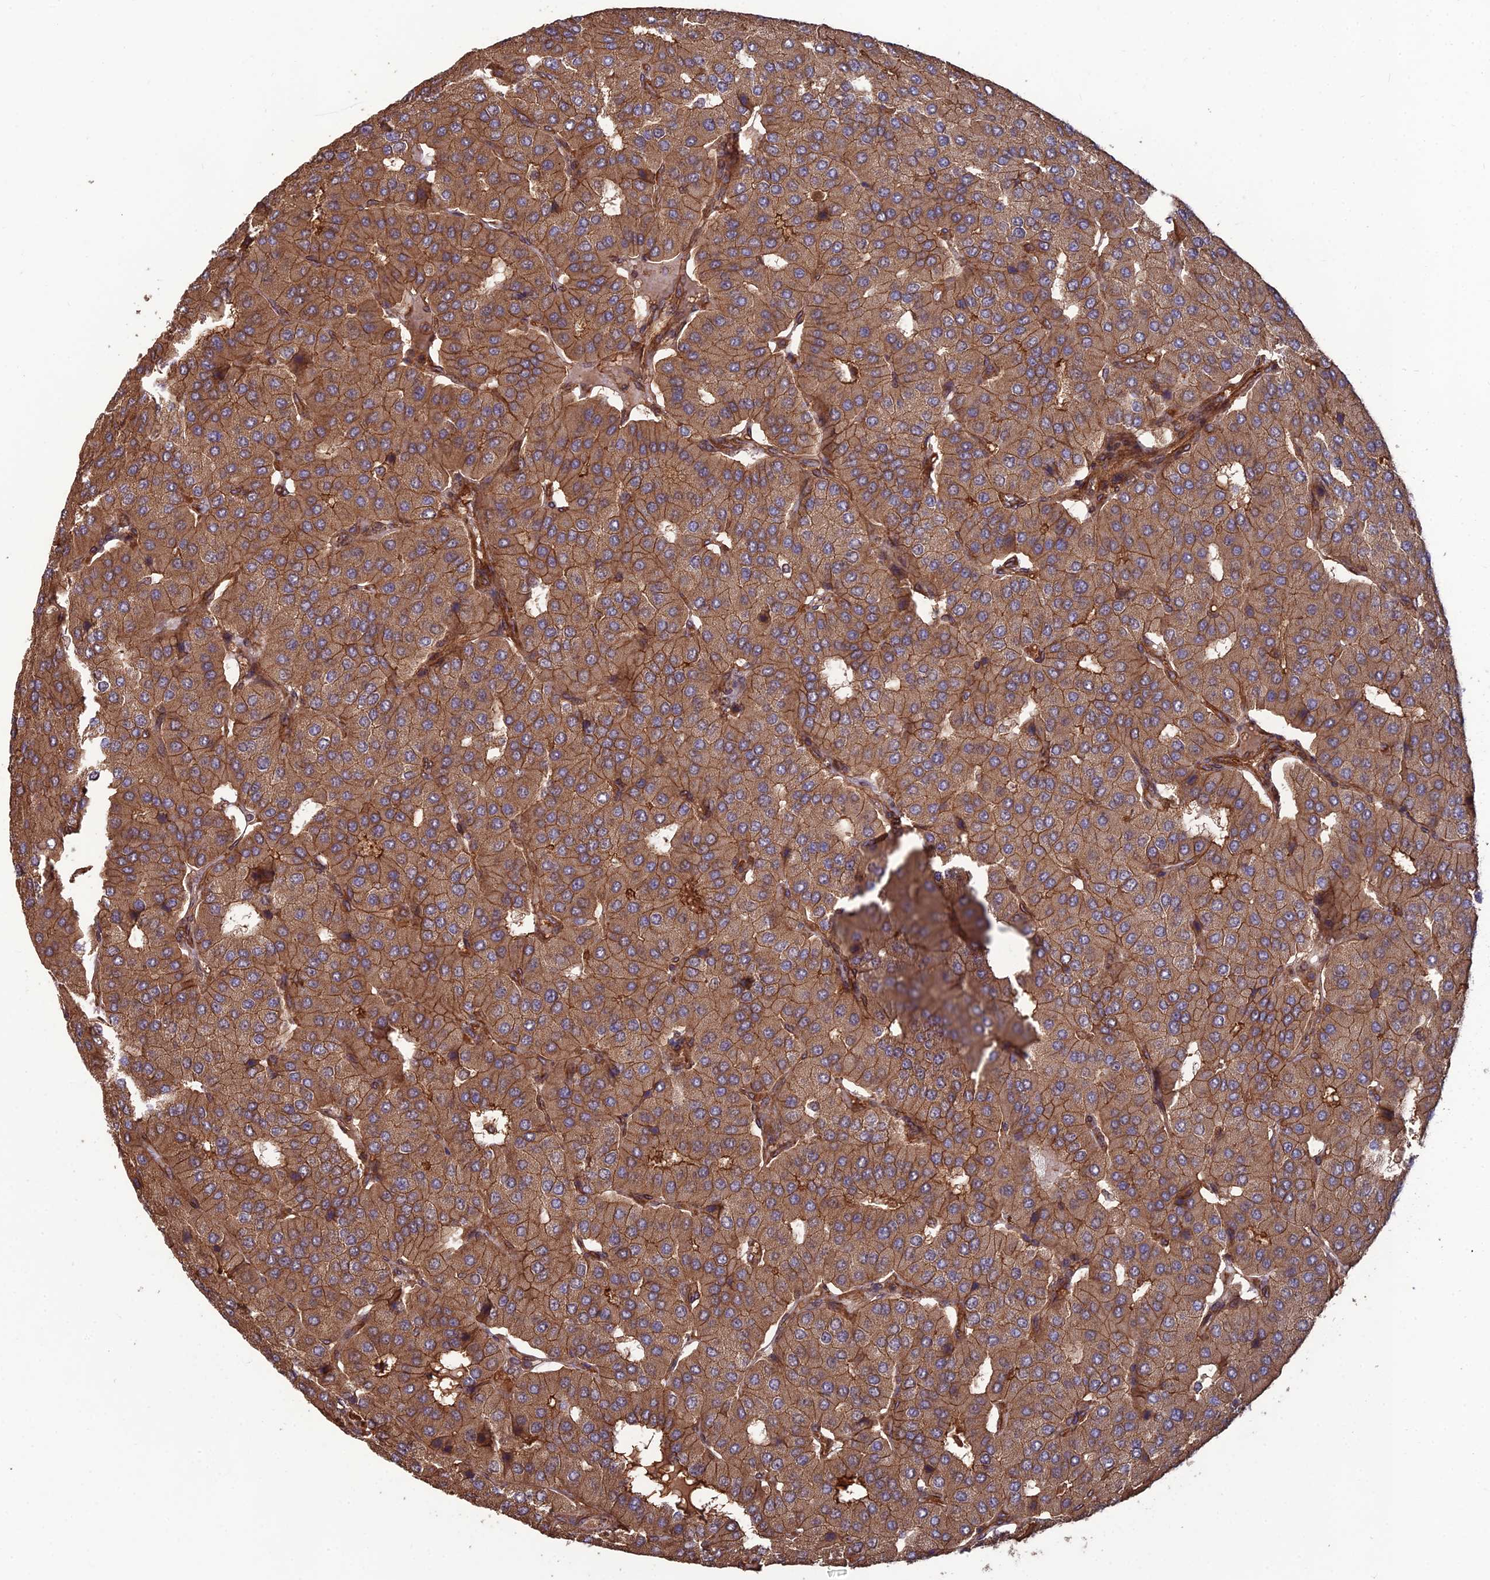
{"staining": {"intensity": "moderate", "quantity": ">75%", "location": "cytoplasmic/membranous"}, "tissue": "parathyroid gland", "cell_type": "Glandular cells", "image_type": "normal", "snomed": [{"axis": "morphology", "description": "Normal tissue, NOS"}, {"axis": "morphology", "description": "Adenoma, NOS"}, {"axis": "topography", "description": "Parathyroid gland"}], "caption": "Parathyroid gland stained with immunohistochemistry (IHC) displays moderate cytoplasmic/membranous positivity in approximately >75% of glandular cells. Using DAB (brown) and hematoxylin (blue) stains, captured at high magnification using brightfield microscopy.", "gene": "ATP6V0A2", "patient": {"sex": "female", "age": 86}}